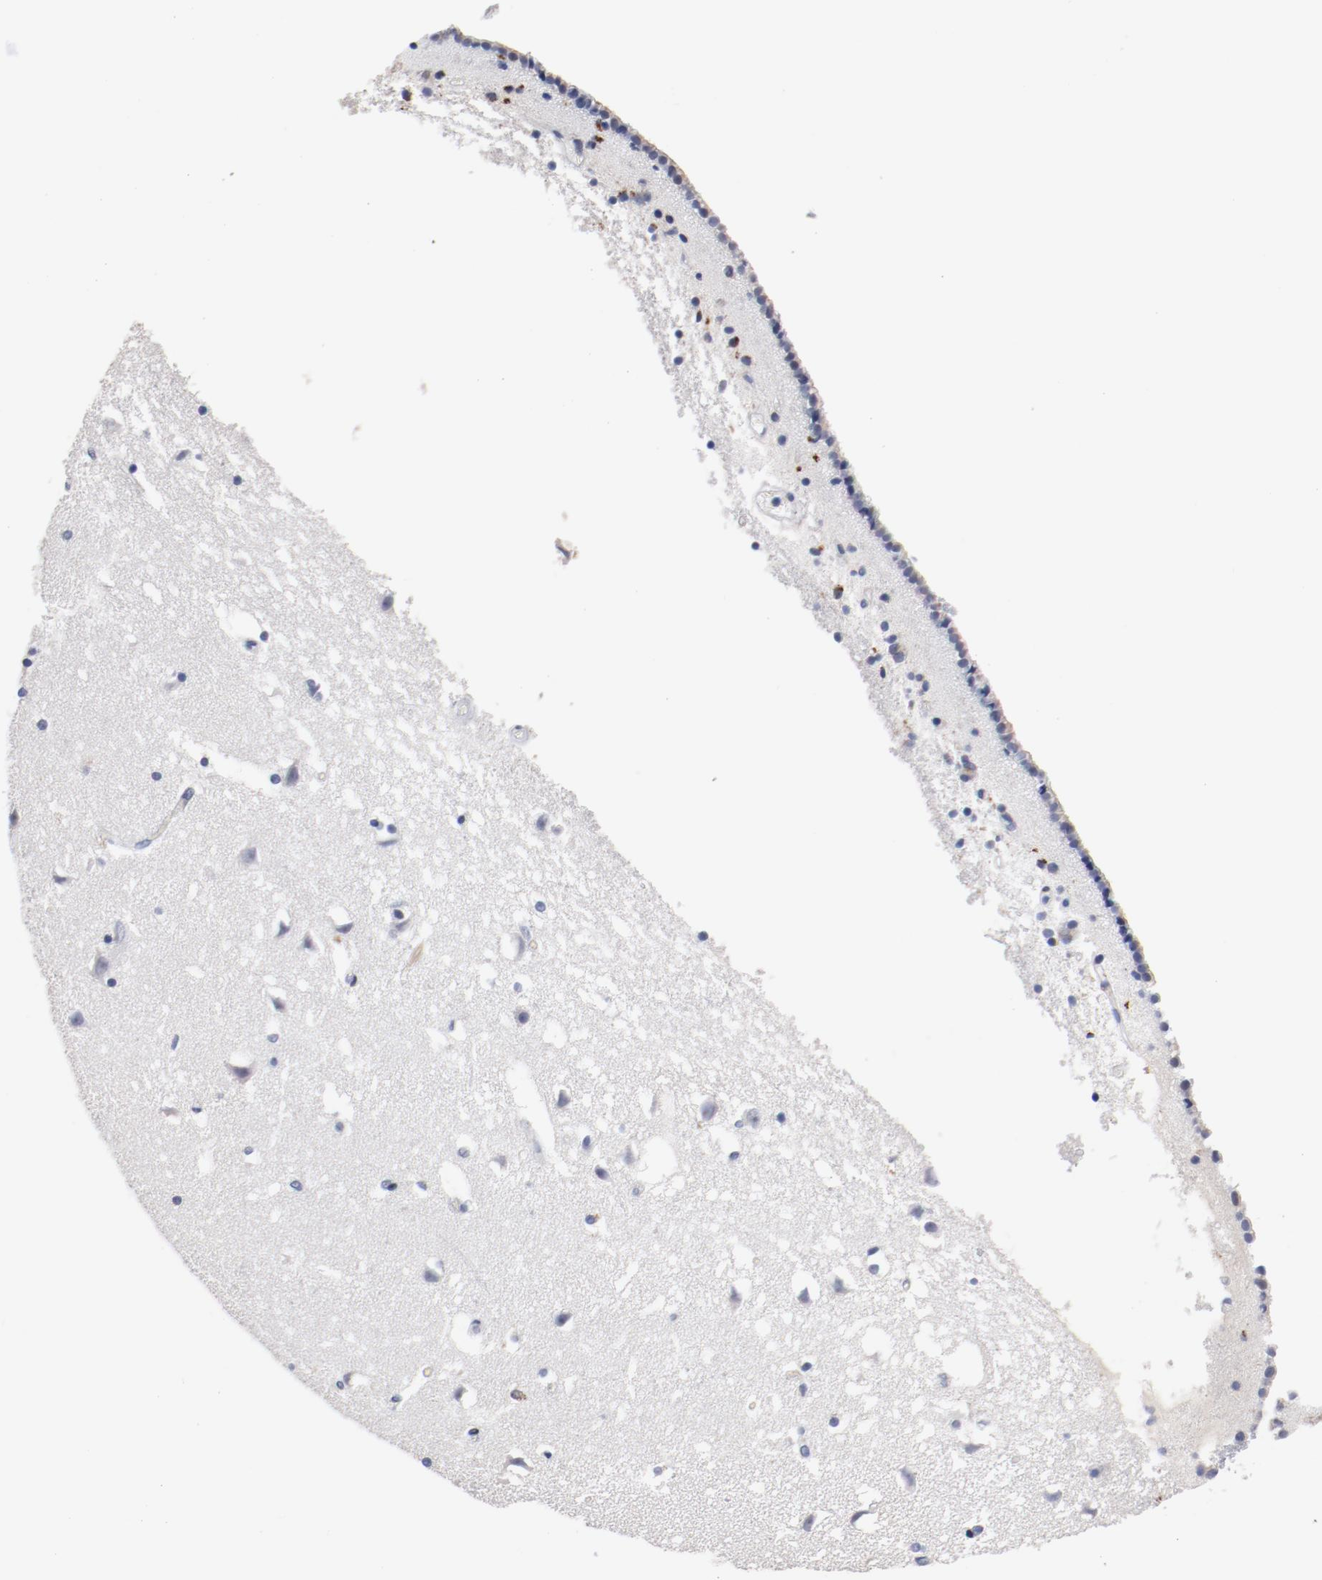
{"staining": {"intensity": "moderate", "quantity": "<25%", "location": "cytoplasmic/membranous"}, "tissue": "caudate", "cell_type": "Glial cells", "image_type": "normal", "snomed": [{"axis": "morphology", "description": "Normal tissue, NOS"}, {"axis": "topography", "description": "Lateral ventricle wall"}], "caption": "IHC image of benign human caudate stained for a protein (brown), which demonstrates low levels of moderate cytoplasmic/membranous staining in approximately <25% of glial cells.", "gene": "GPR143", "patient": {"sex": "male", "age": 45}}